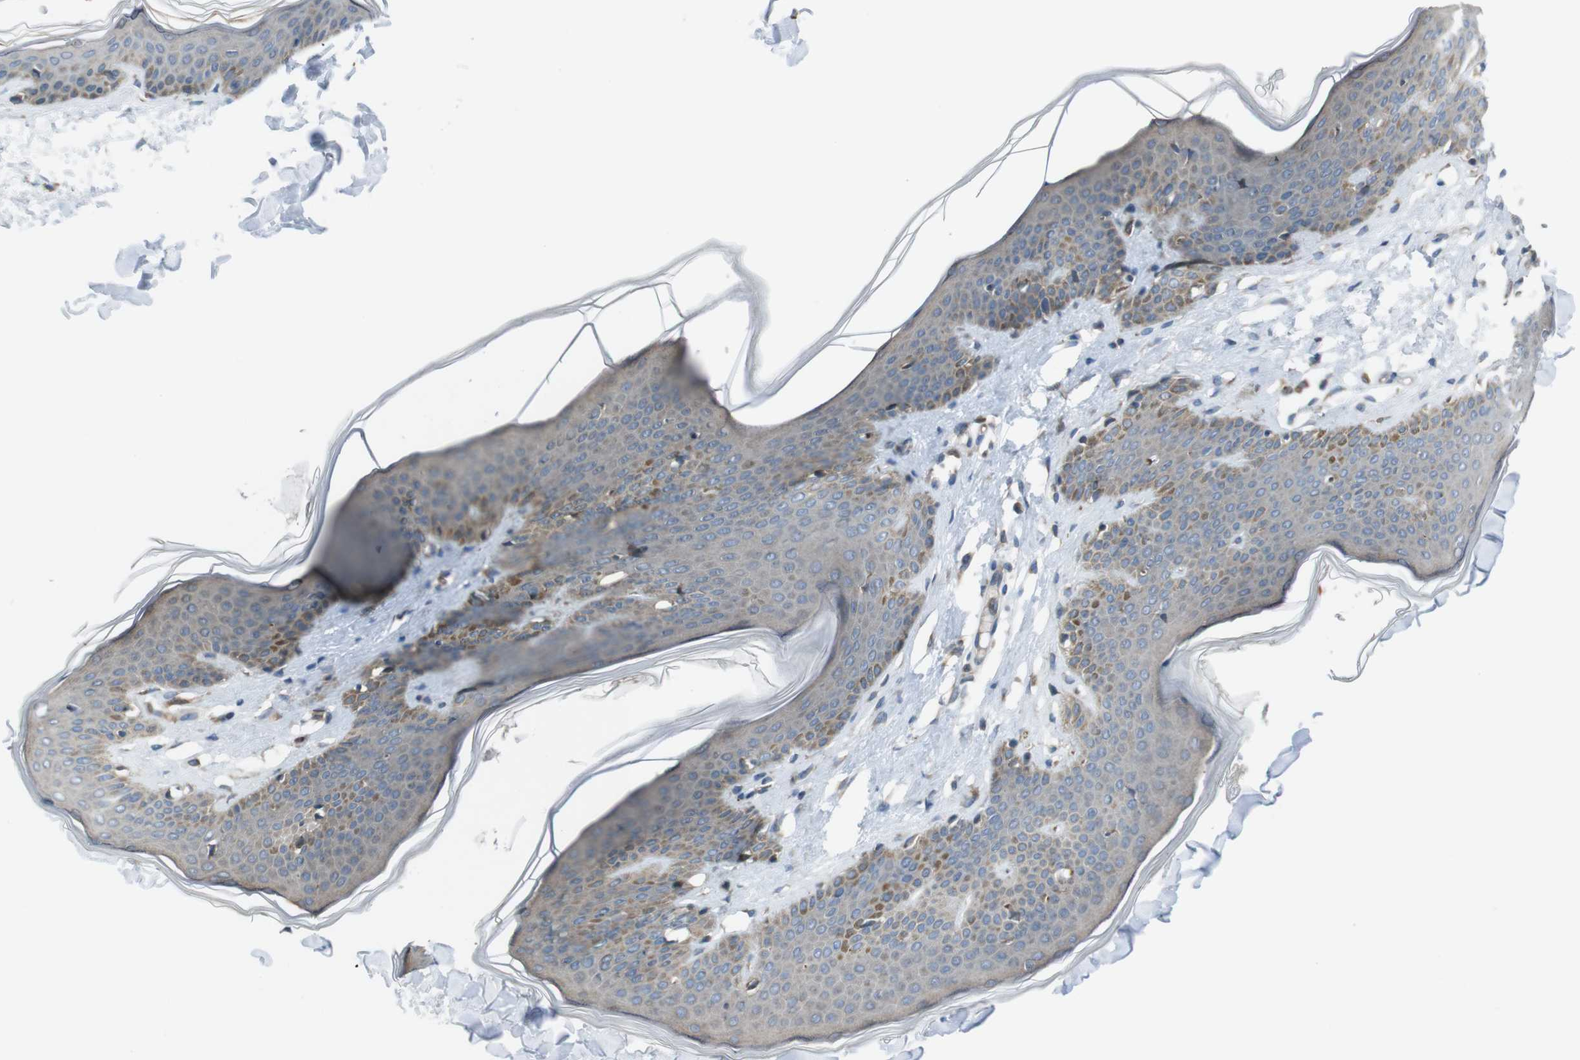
{"staining": {"intensity": "weak", "quantity": ">75%", "location": "cytoplasmic/membranous"}, "tissue": "skin", "cell_type": "Fibroblasts", "image_type": "normal", "snomed": [{"axis": "morphology", "description": "Normal tissue, NOS"}, {"axis": "topography", "description": "Skin"}], "caption": "Immunohistochemical staining of unremarkable human skin displays weak cytoplasmic/membranous protein staining in about >75% of fibroblasts.", "gene": "SSR3", "patient": {"sex": "female", "age": 17}}